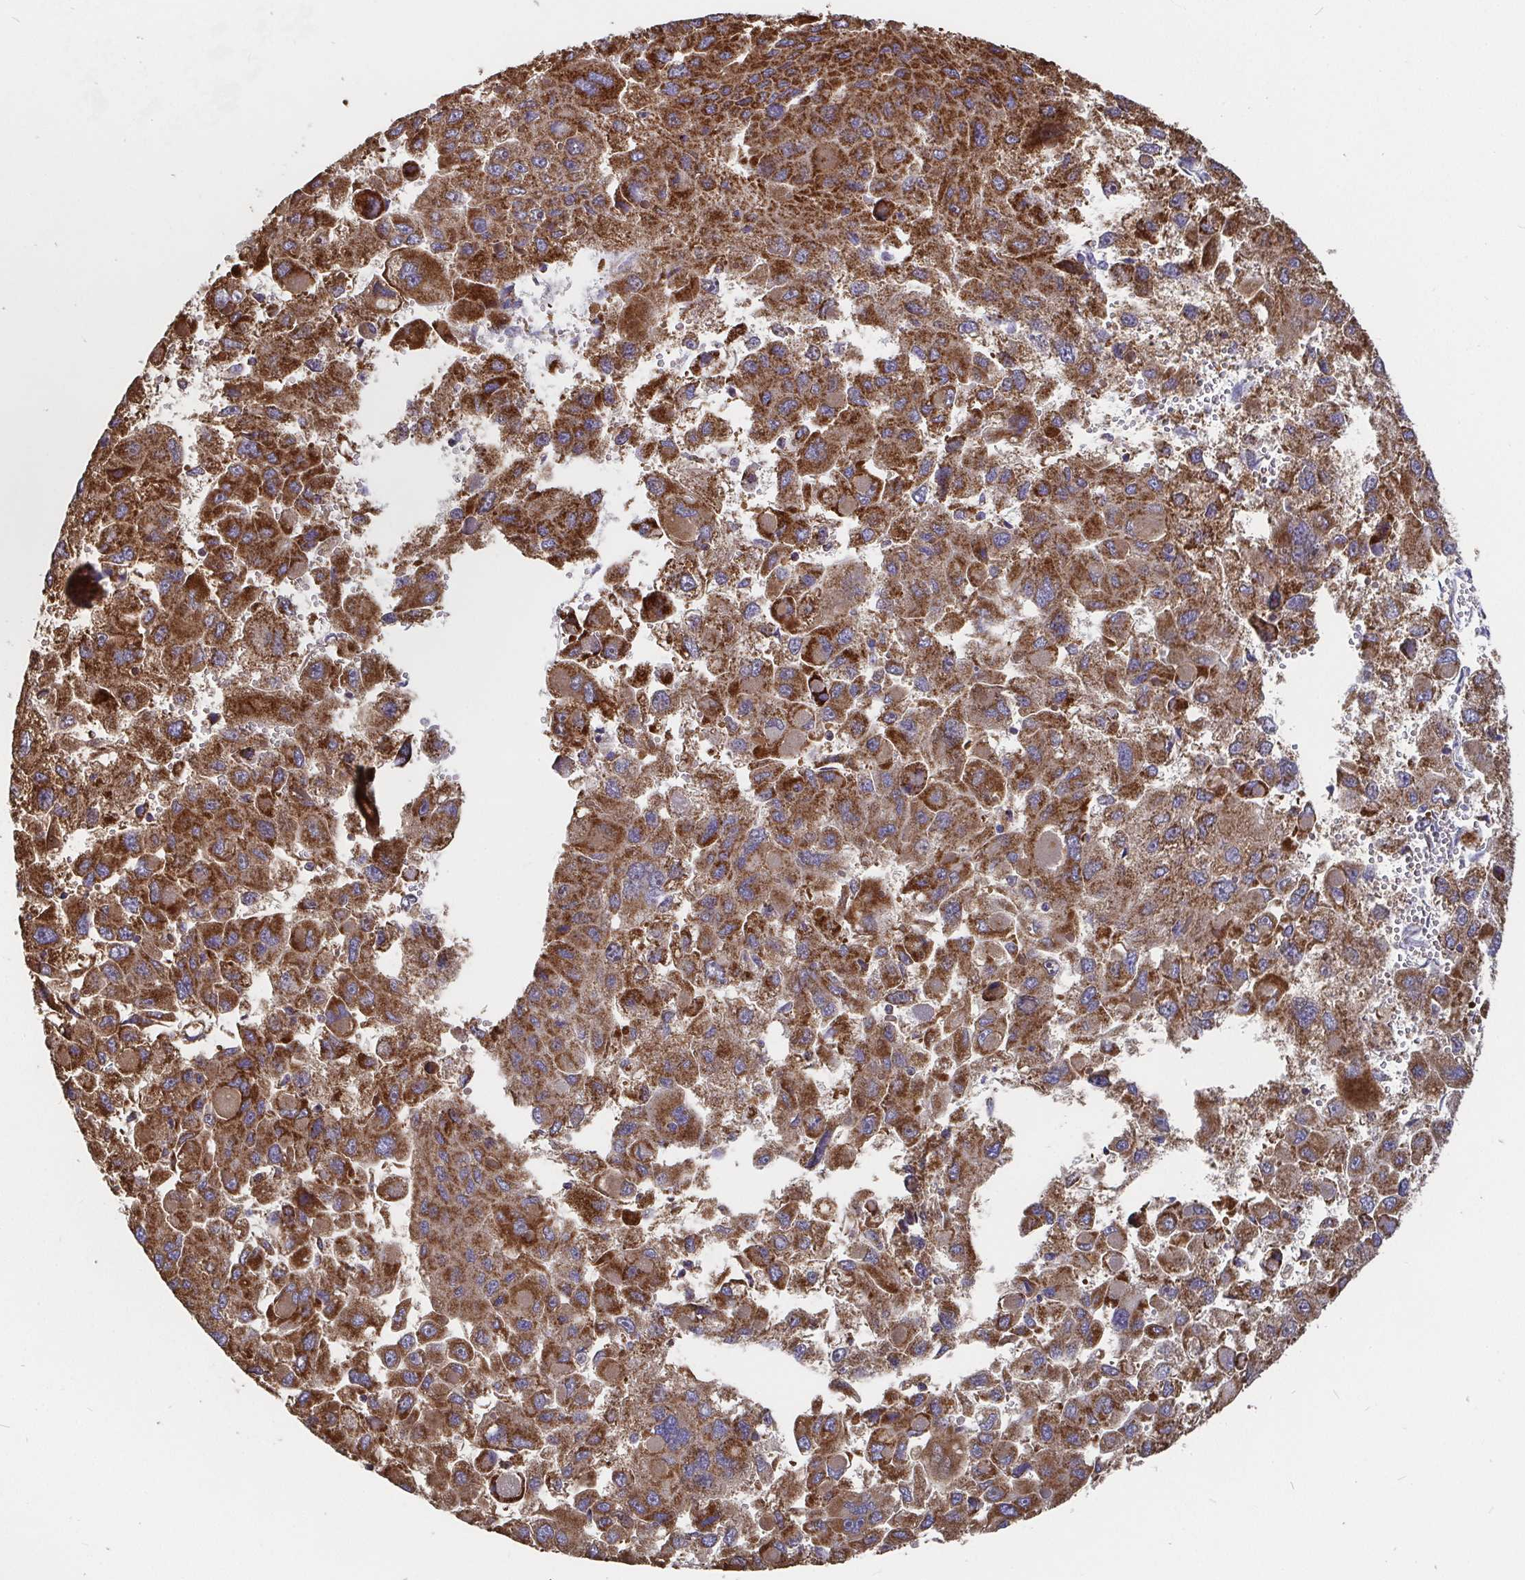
{"staining": {"intensity": "strong", "quantity": ">75%", "location": "cytoplasmic/membranous"}, "tissue": "liver cancer", "cell_type": "Tumor cells", "image_type": "cancer", "snomed": [{"axis": "morphology", "description": "Carcinoma, Hepatocellular, NOS"}, {"axis": "topography", "description": "Liver"}], "caption": "IHC (DAB (3,3'-diaminobenzidine)) staining of liver cancer shows strong cytoplasmic/membranous protein staining in approximately >75% of tumor cells.", "gene": "PDF", "patient": {"sex": "female", "age": 41}}